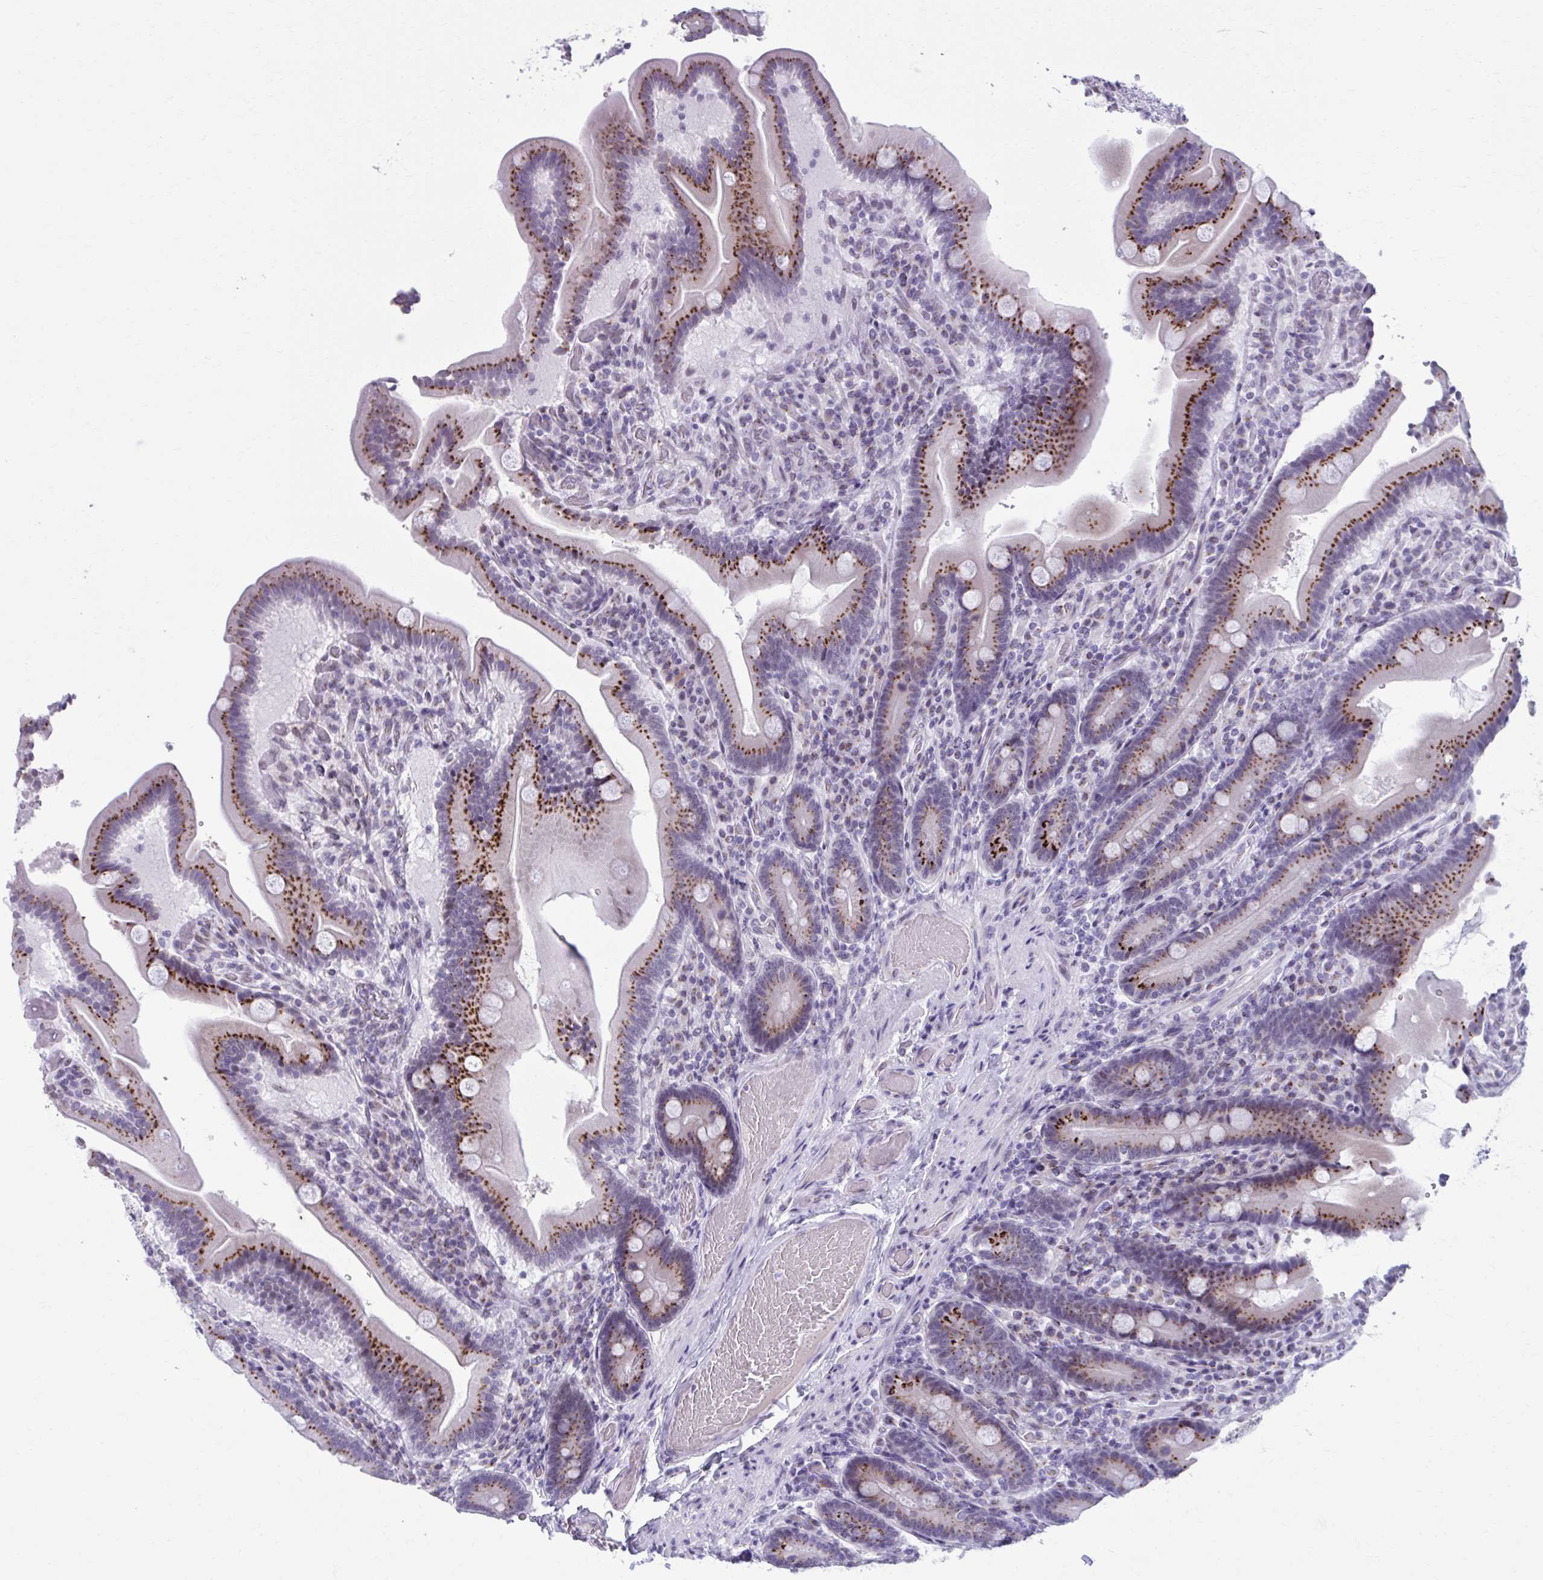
{"staining": {"intensity": "strong", "quantity": "25%-75%", "location": "cytoplasmic/membranous"}, "tissue": "duodenum", "cell_type": "Glandular cells", "image_type": "normal", "snomed": [{"axis": "morphology", "description": "Normal tissue, NOS"}, {"axis": "topography", "description": "Duodenum"}], "caption": "Duodenum stained with DAB (3,3'-diaminobenzidine) immunohistochemistry (IHC) shows high levels of strong cytoplasmic/membranous positivity in about 25%-75% of glandular cells. (DAB = brown stain, brightfield microscopy at high magnification).", "gene": "ZNF682", "patient": {"sex": "female", "age": 62}}